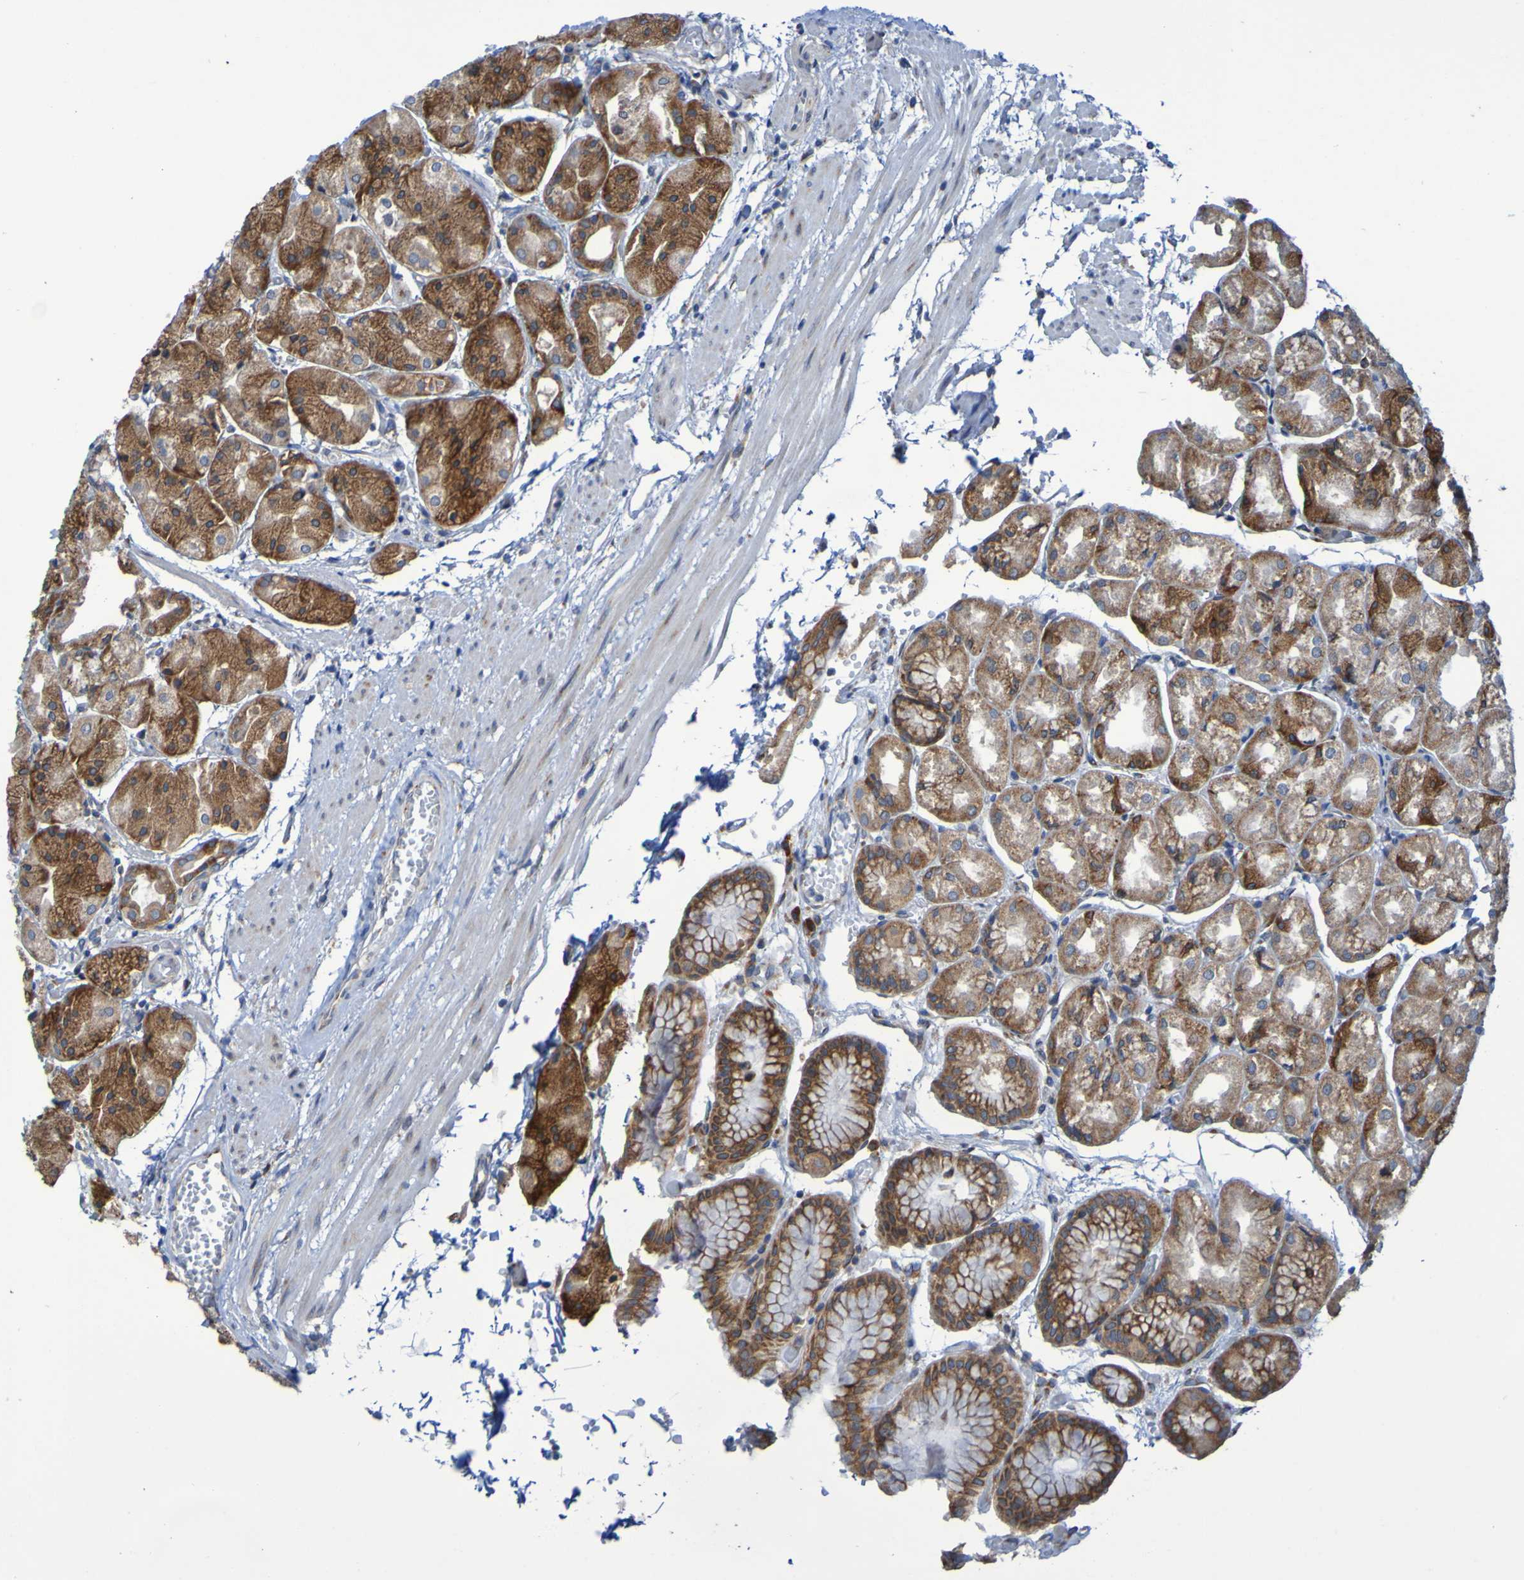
{"staining": {"intensity": "moderate", "quantity": ">75%", "location": "cytoplasmic/membranous"}, "tissue": "stomach", "cell_type": "Glandular cells", "image_type": "normal", "snomed": [{"axis": "morphology", "description": "Normal tissue, NOS"}, {"axis": "topography", "description": "Stomach, upper"}], "caption": "Immunohistochemical staining of benign stomach displays medium levels of moderate cytoplasmic/membranous positivity in approximately >75% of glandular cells.", "gene": "FKBP3", "patient": {"sex": "male", "age": 72}}